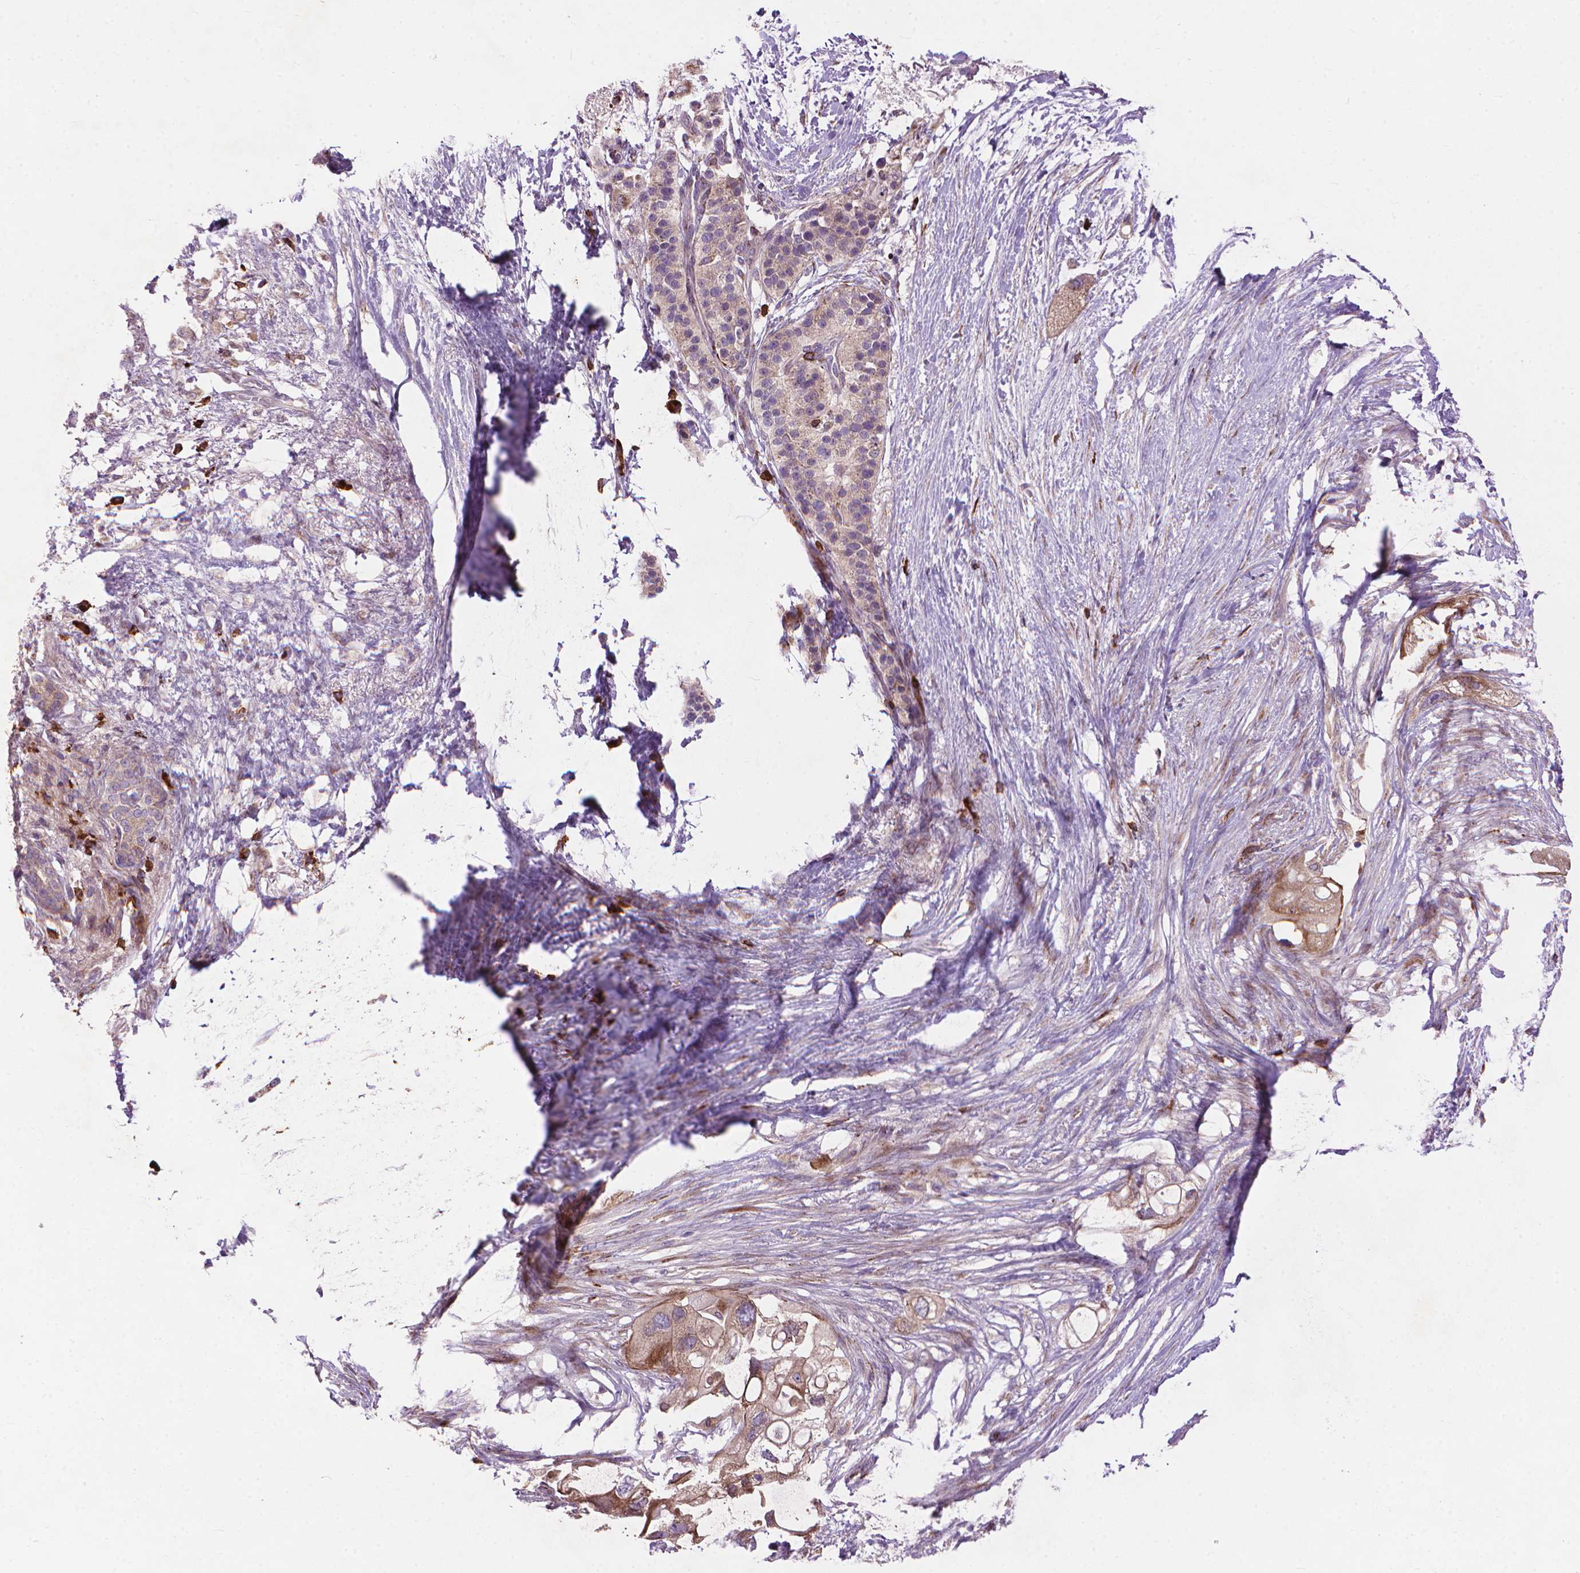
{"staining": {"intensity": "moderate", "quantity": ">75%", "location": "cytoplasmic/membranous"}, "tissue": "pancreatic cancer", "cell_type": "Tumor cells", "image_type": "cancer", "snomed": [{"axis": "morphology", "description": "Adenocarcinoma, NOS"}, {"axis": "topography", "description": "Pancreas"}], "caption": "Human adenocarcinoma (pancreatic) stained with a brown dye displays moderate cytoplasmic/membranous positive staining in approximately >75% of tumor cells.", "gene": "MYH14", "patient": {"sex": "female", "age": 72}}